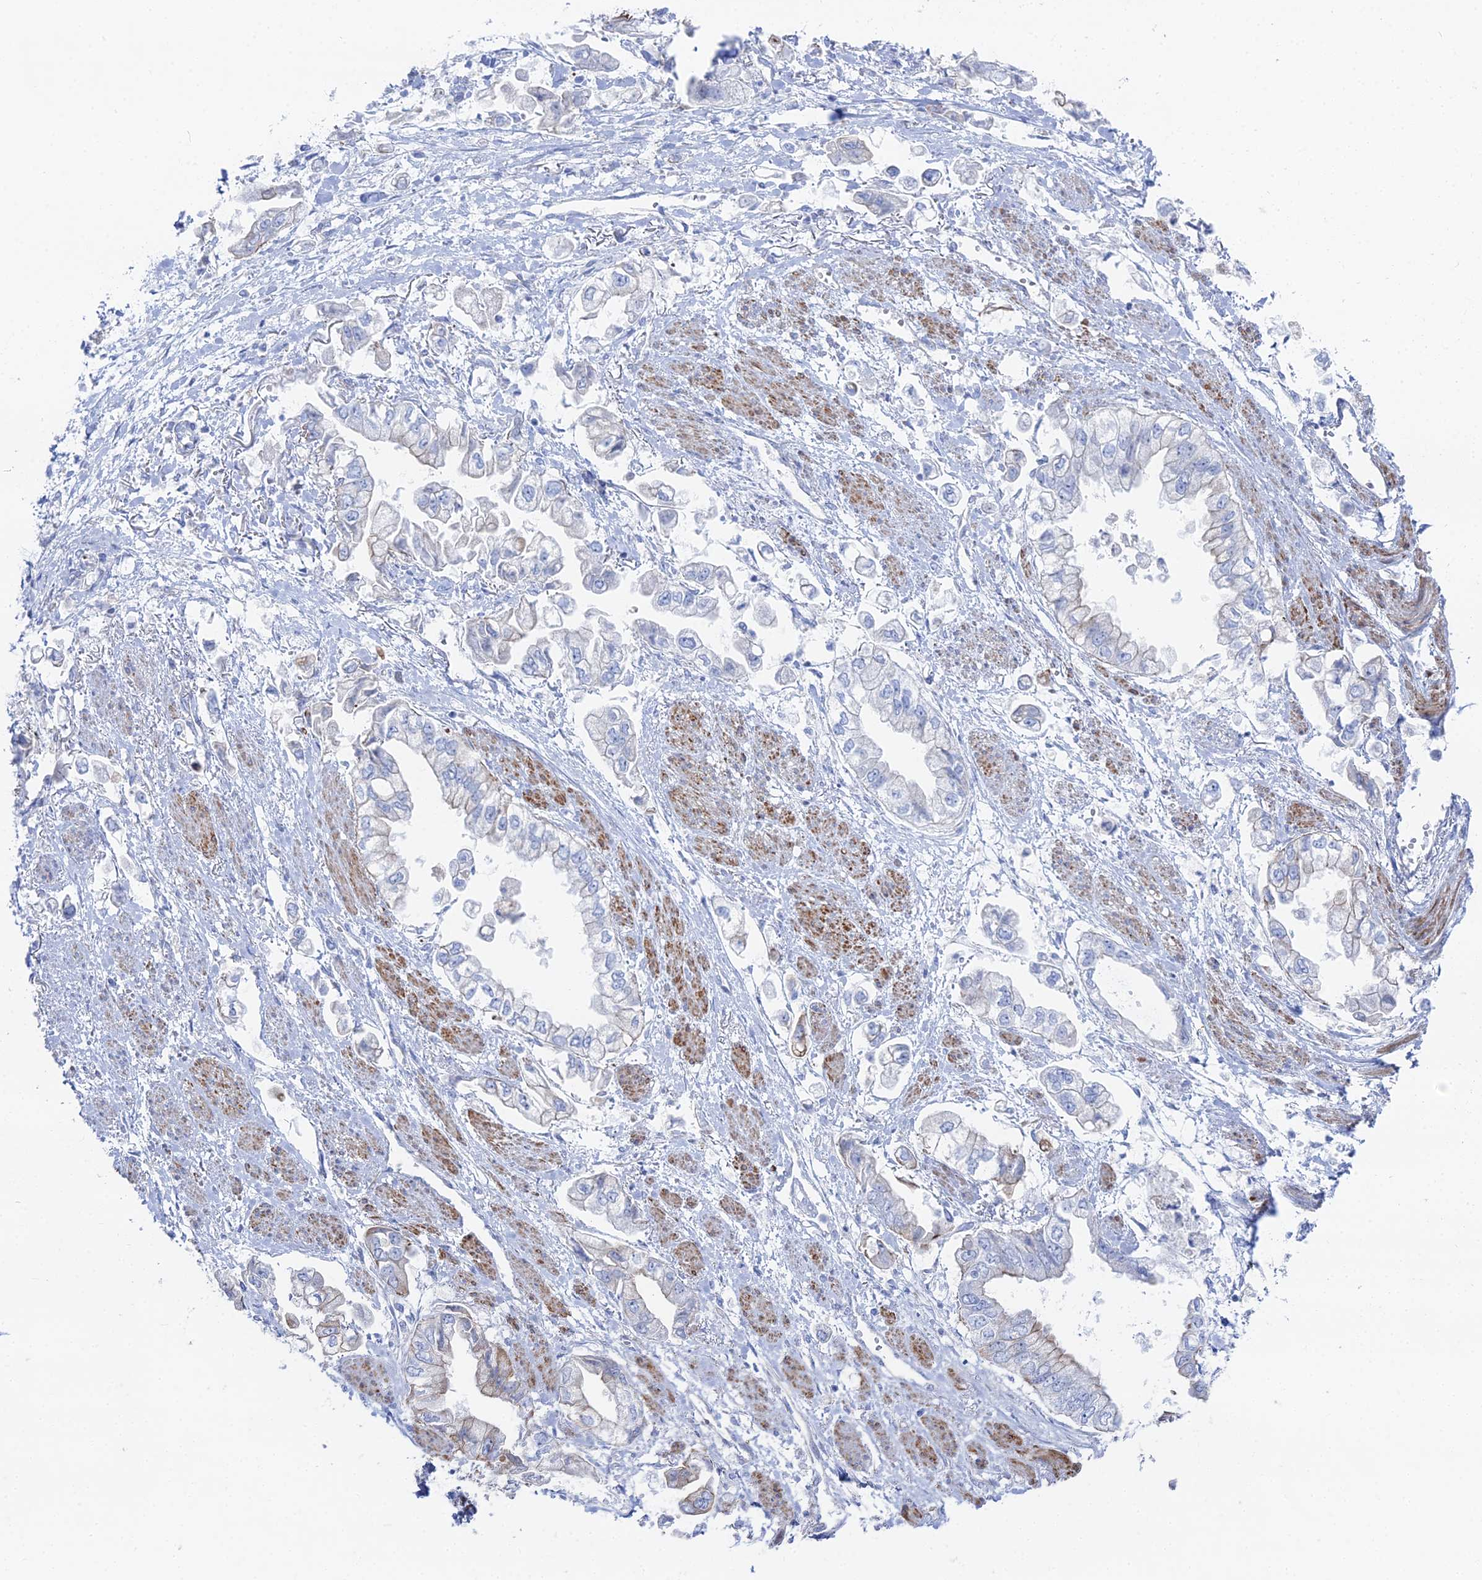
{"staining": {"intensity": "negative", "quantity": "none", "location": "none"}, "tissue": "stomach cancer", "cell_type": "Tumor cells", "image_type": "cancer", "snomed": [{"axis": "morphology", "description": "Adenocarcinoma, NOS"}, {"axis": "topography", "description": "Stomach"}], "caption": "Immunohistochemistry image of neoplastic tissue: adenocarcinoma (stomach) stained with DAB displays no significant protein expression in tumor cells.", "gene": "DHX34", "patient": {"sex": "male", "age": 62}}